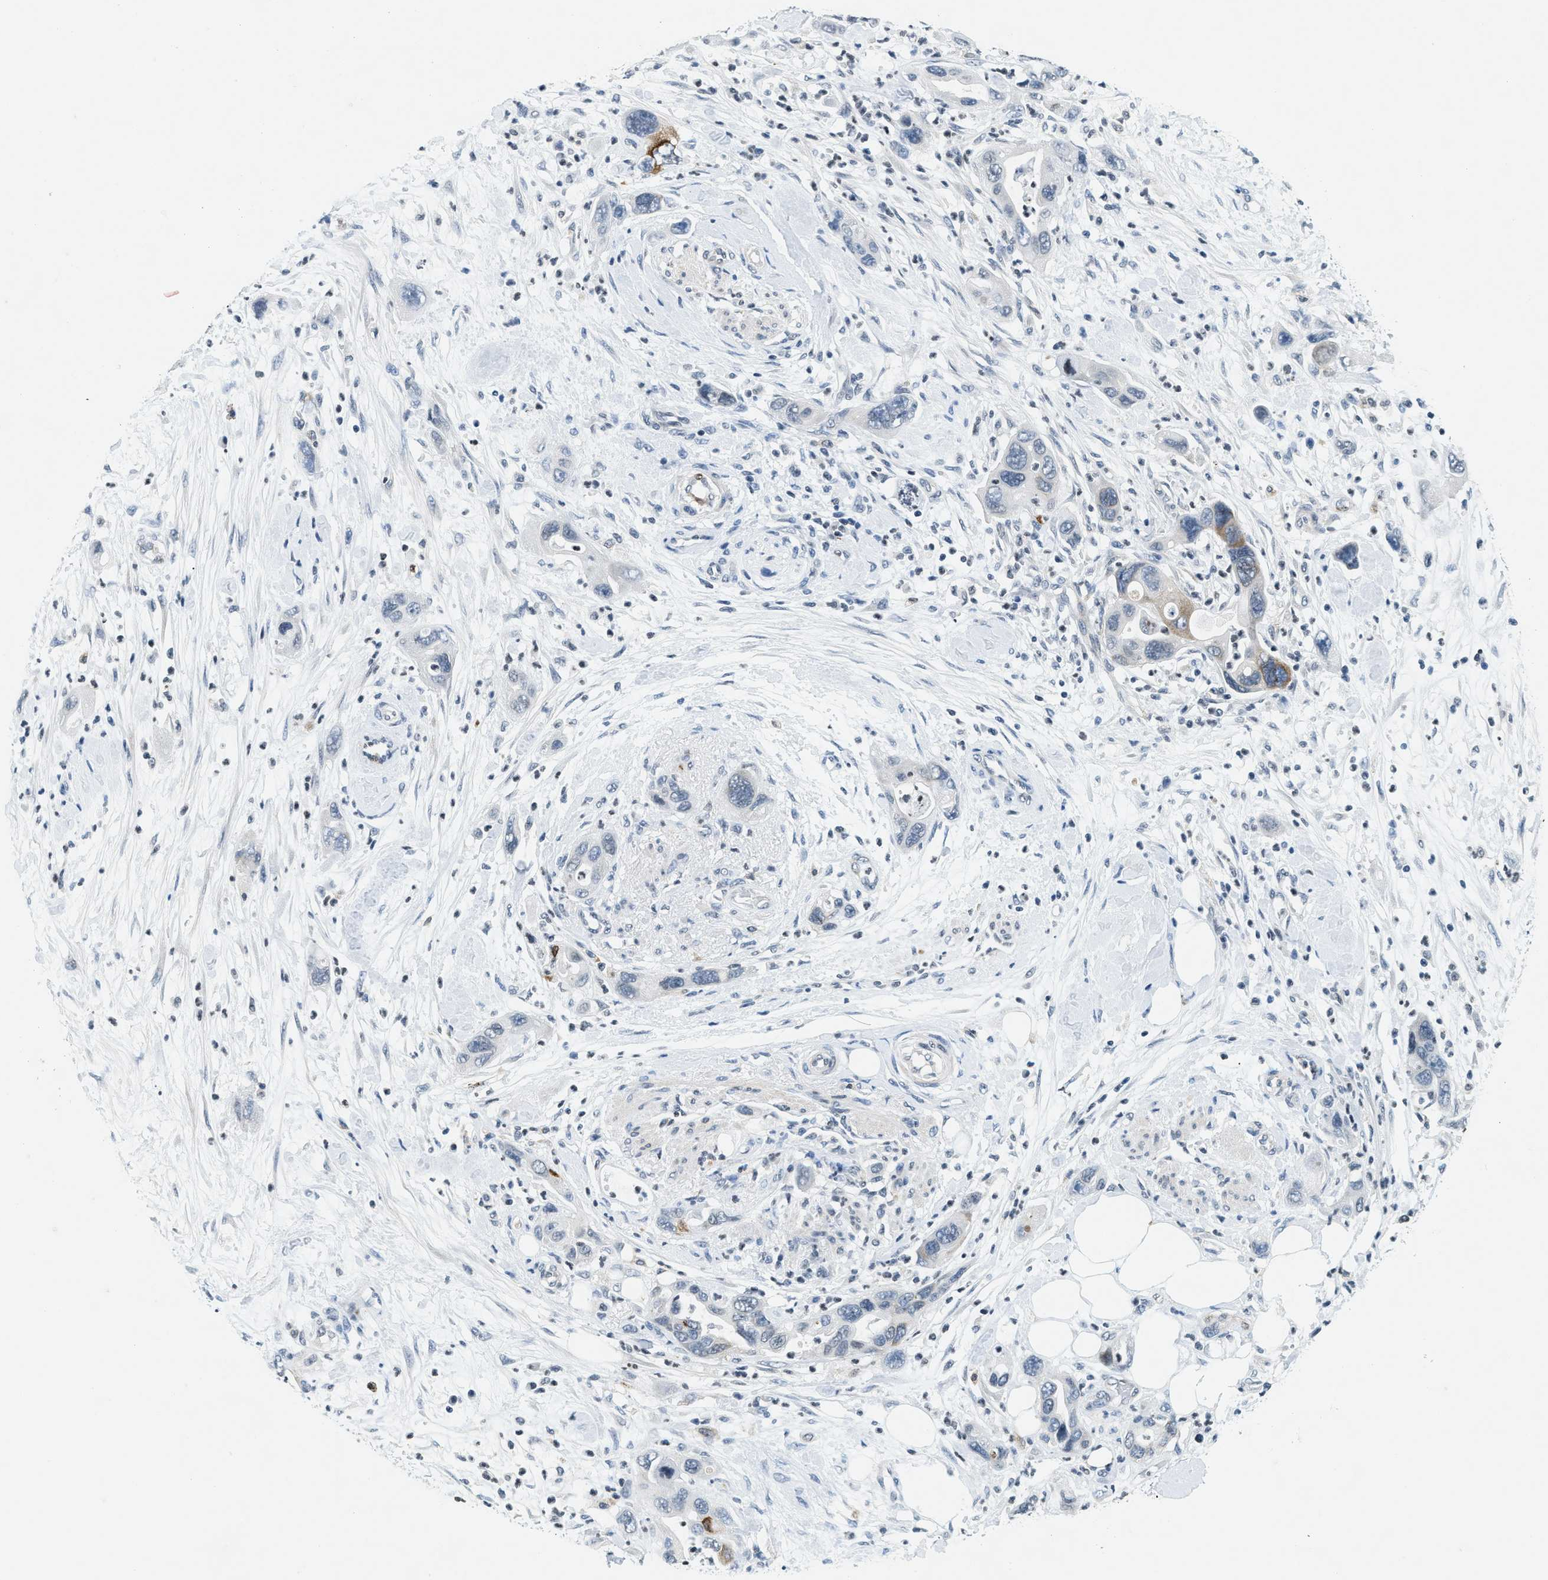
{"staining": {"intensity": "moderate", "quantity": "<25%", "location": "cytoplasmic/membranous"}, "tissue": "pancreatic cancer", "cell_type": "Tumor cells", "image_type": "cancer", "snomed": [{"axis": "morphology", "description": "Normal tissue, NOS"}, {"axis": "morphology", "description": "Adenocarcinoma, NOS"}, {"axis": "topography", "description": "Pancreas"}], "caption": "Brown immunohistochemical staining in pancreatic adenocarcinoma shows moderate cytoplasmic/membranous expression in approximately <25% of tumor cells.", "gene": "UVRAG", "patient": {"sex": "female", "age": 71}}